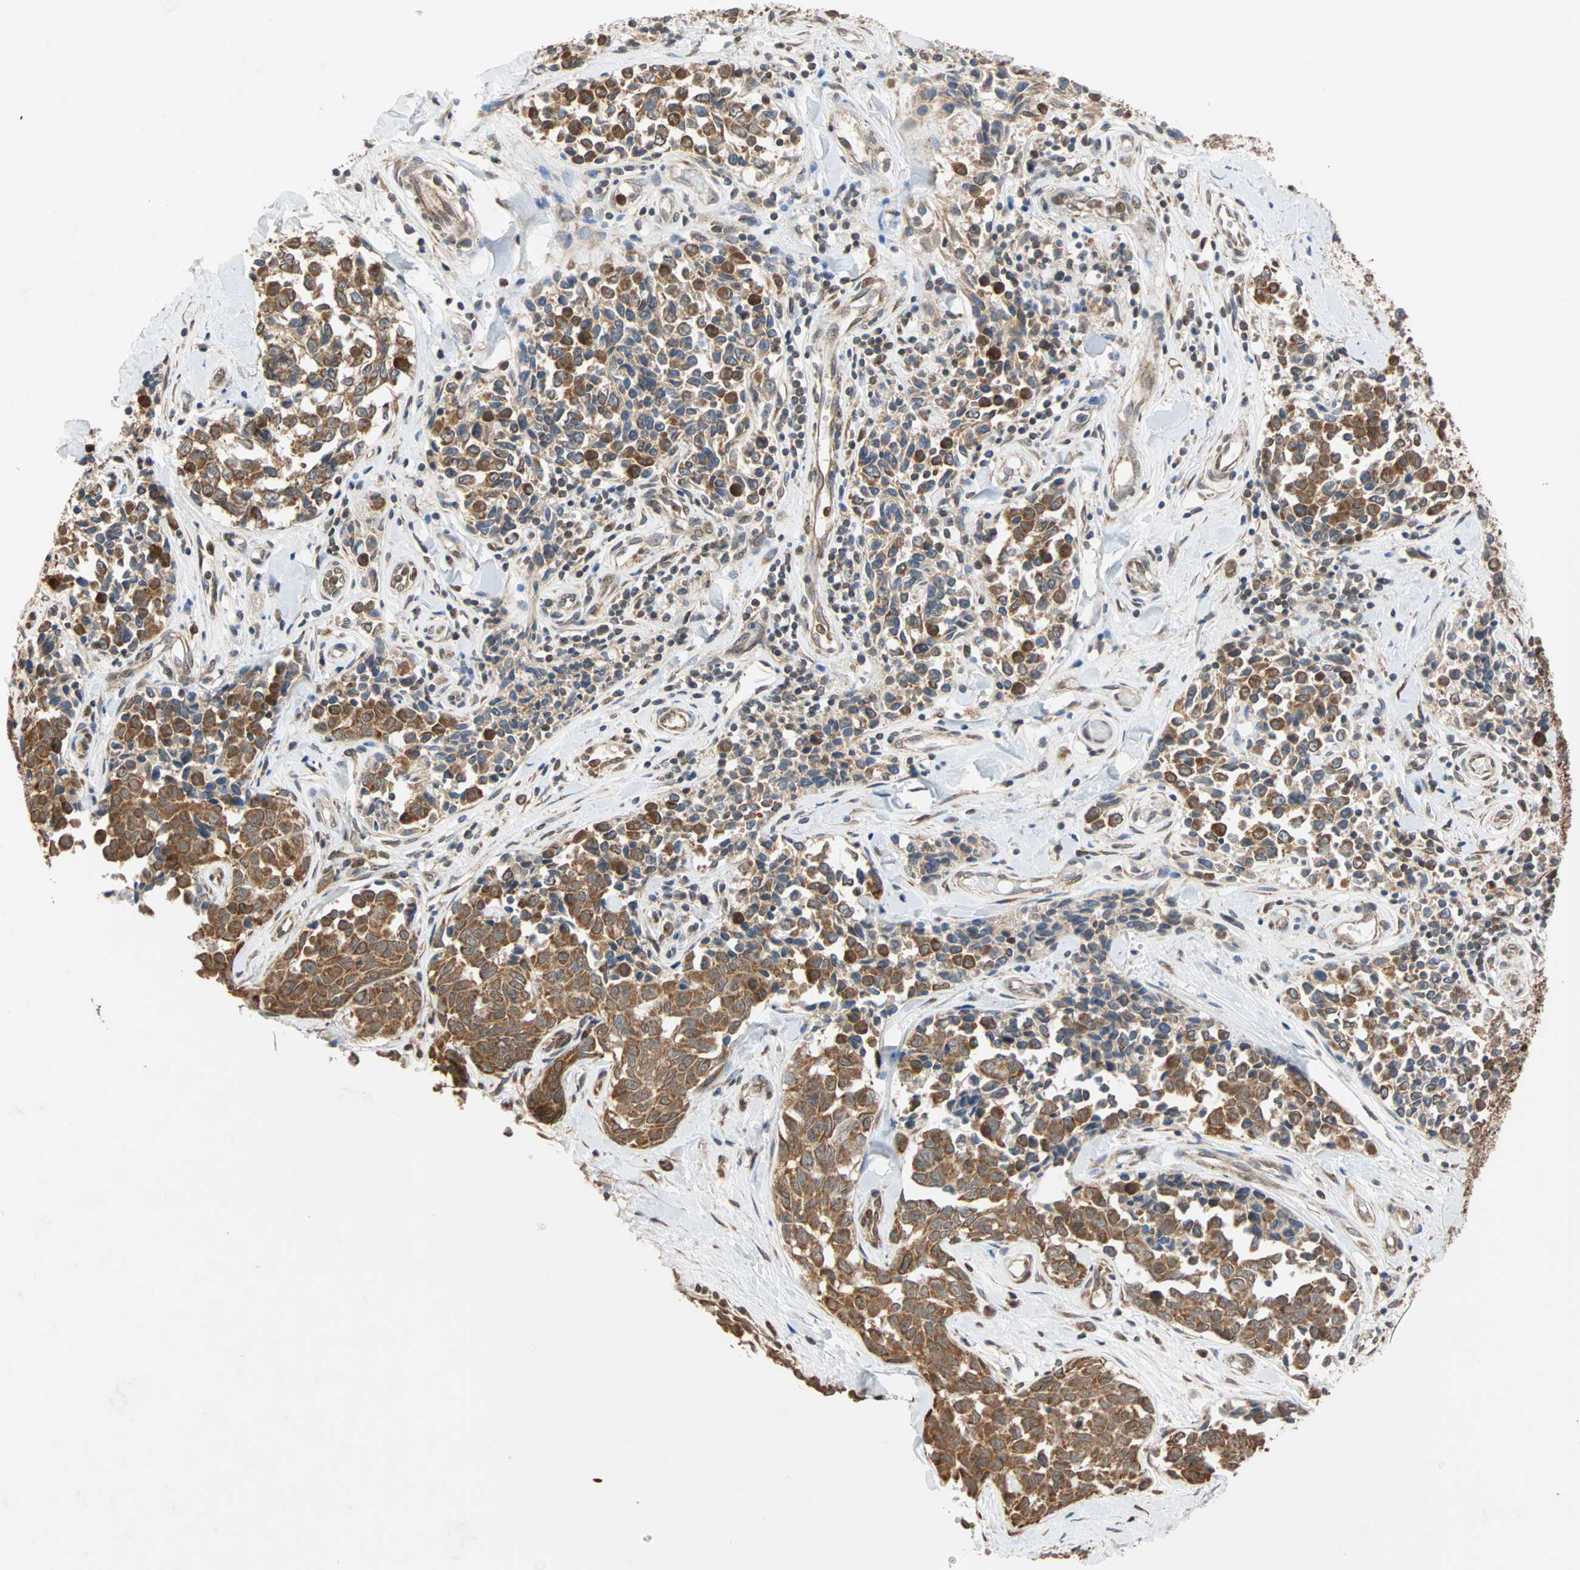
{"staining": {"intensity": "moderate", "quantity": ">75%", "location": "cytoplasmic/membranous"}, "tissue": "melanoma", "cell_type": "Tumor cells", "image_type": "cancer", "snomed": [{"axis": "morphology", "description": "Malignant melanoma, NOS"}, {"axis": "topography", "description": "Skin"}], "caption": "Malignant melanoma stained for a protein demonstrates moderate cytoplasmic/membranous positivity in tumor cells.", "gene": "AUP1", "patient": {"sex": "female", "age": 64}}